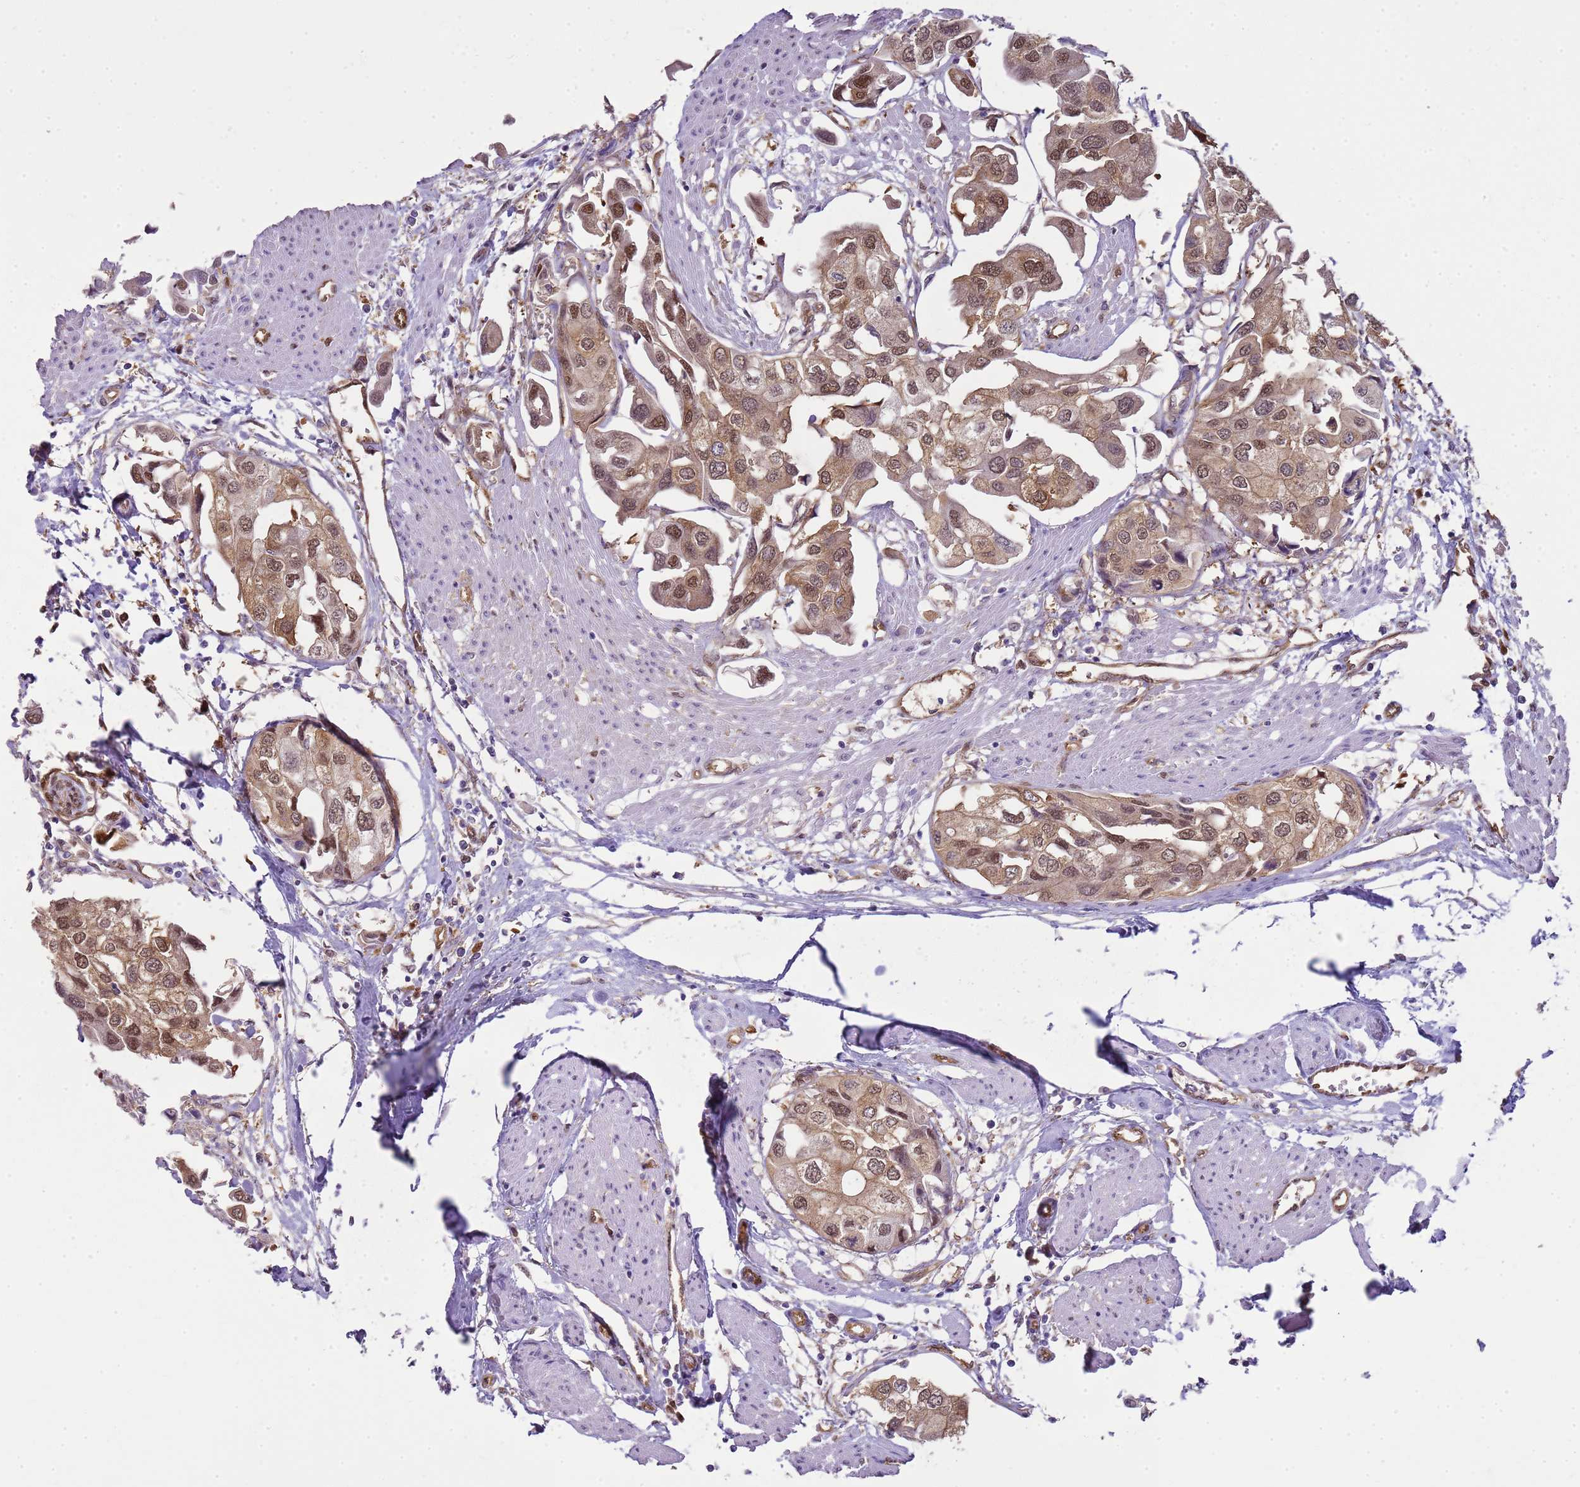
{"staining": {"intensity": "moderate", "quantity": ">75%", "location": "cytoplasmic/membranous,nuclear"}, "tissue": "urothelial cancer", "cell_type": "Tumor cells", "image_type": "cancer", "snomed": [{"axis": "morphology", "description": "Urothelial carcinoma, High grade"}, {"axis": "topography", "description": "Urinary bladder"}], "caption": "Urothelial carcinoma (high-grade) stained with a brown dye reveals moderate cytoplasmic/membranous and nuclear positive staining in approximately >75% of tumor cells.", "gene": "YWHAE", "patient": {"sex": "male", "age": 64}}